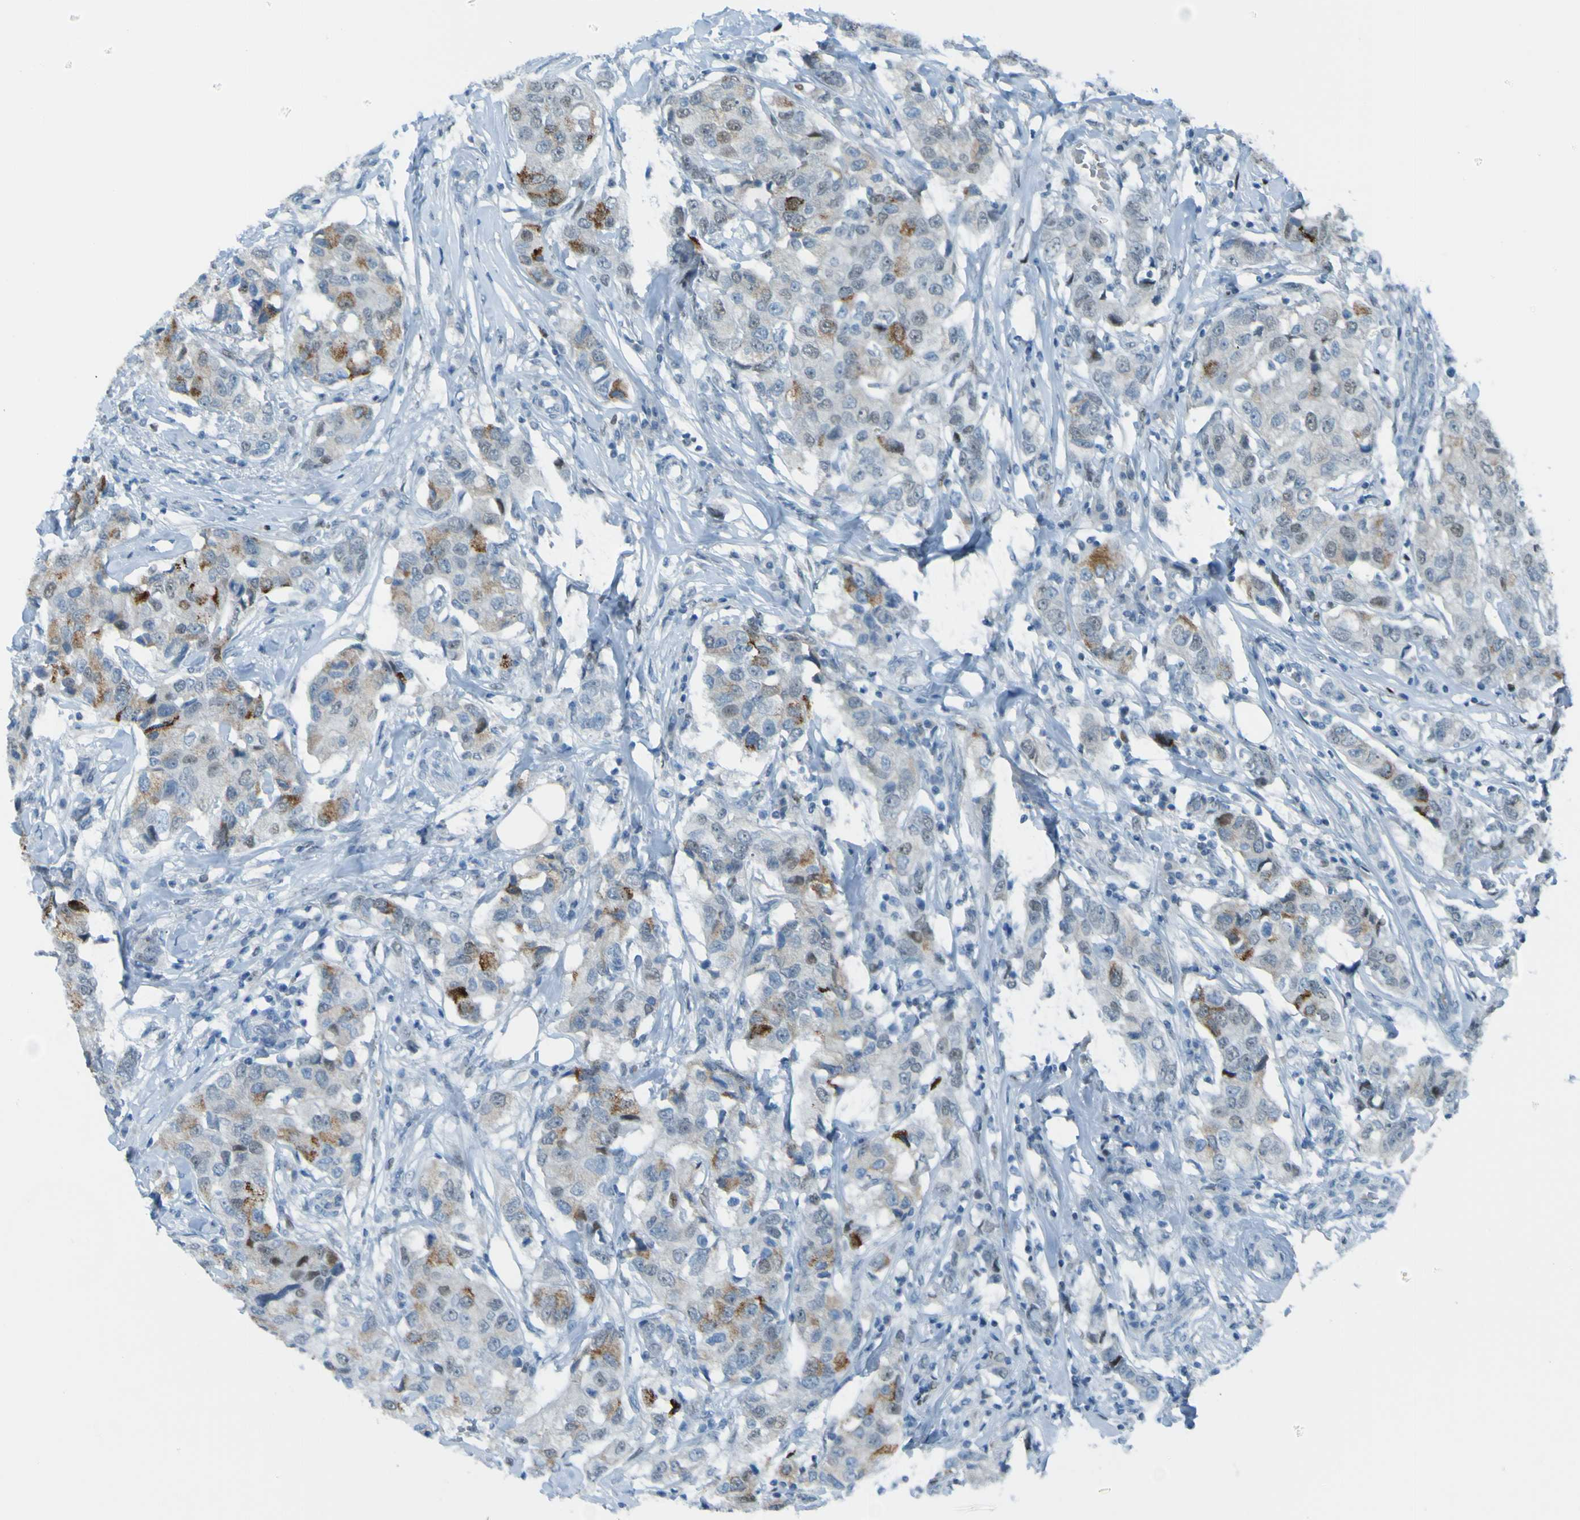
{"staining": {"intensity": "moderate", "quantity": "25%-75%", "location": "cytoplasmic/membranous"}, "tissue": "breast cancer", "cell_type": "Tumor cells", "image_type": "cancer", "snomed": [{"axis": "morphology", "description": "Duct carcinoma"}, {"axis": "topography", "description": "Breast"}], "caption": "Breast cancer (intraductal carcinoma) stained with a protein marker displays moderate staining in tumor cells.", "gene": "USP36", "patient": {"sex": "female", "age": 80}}